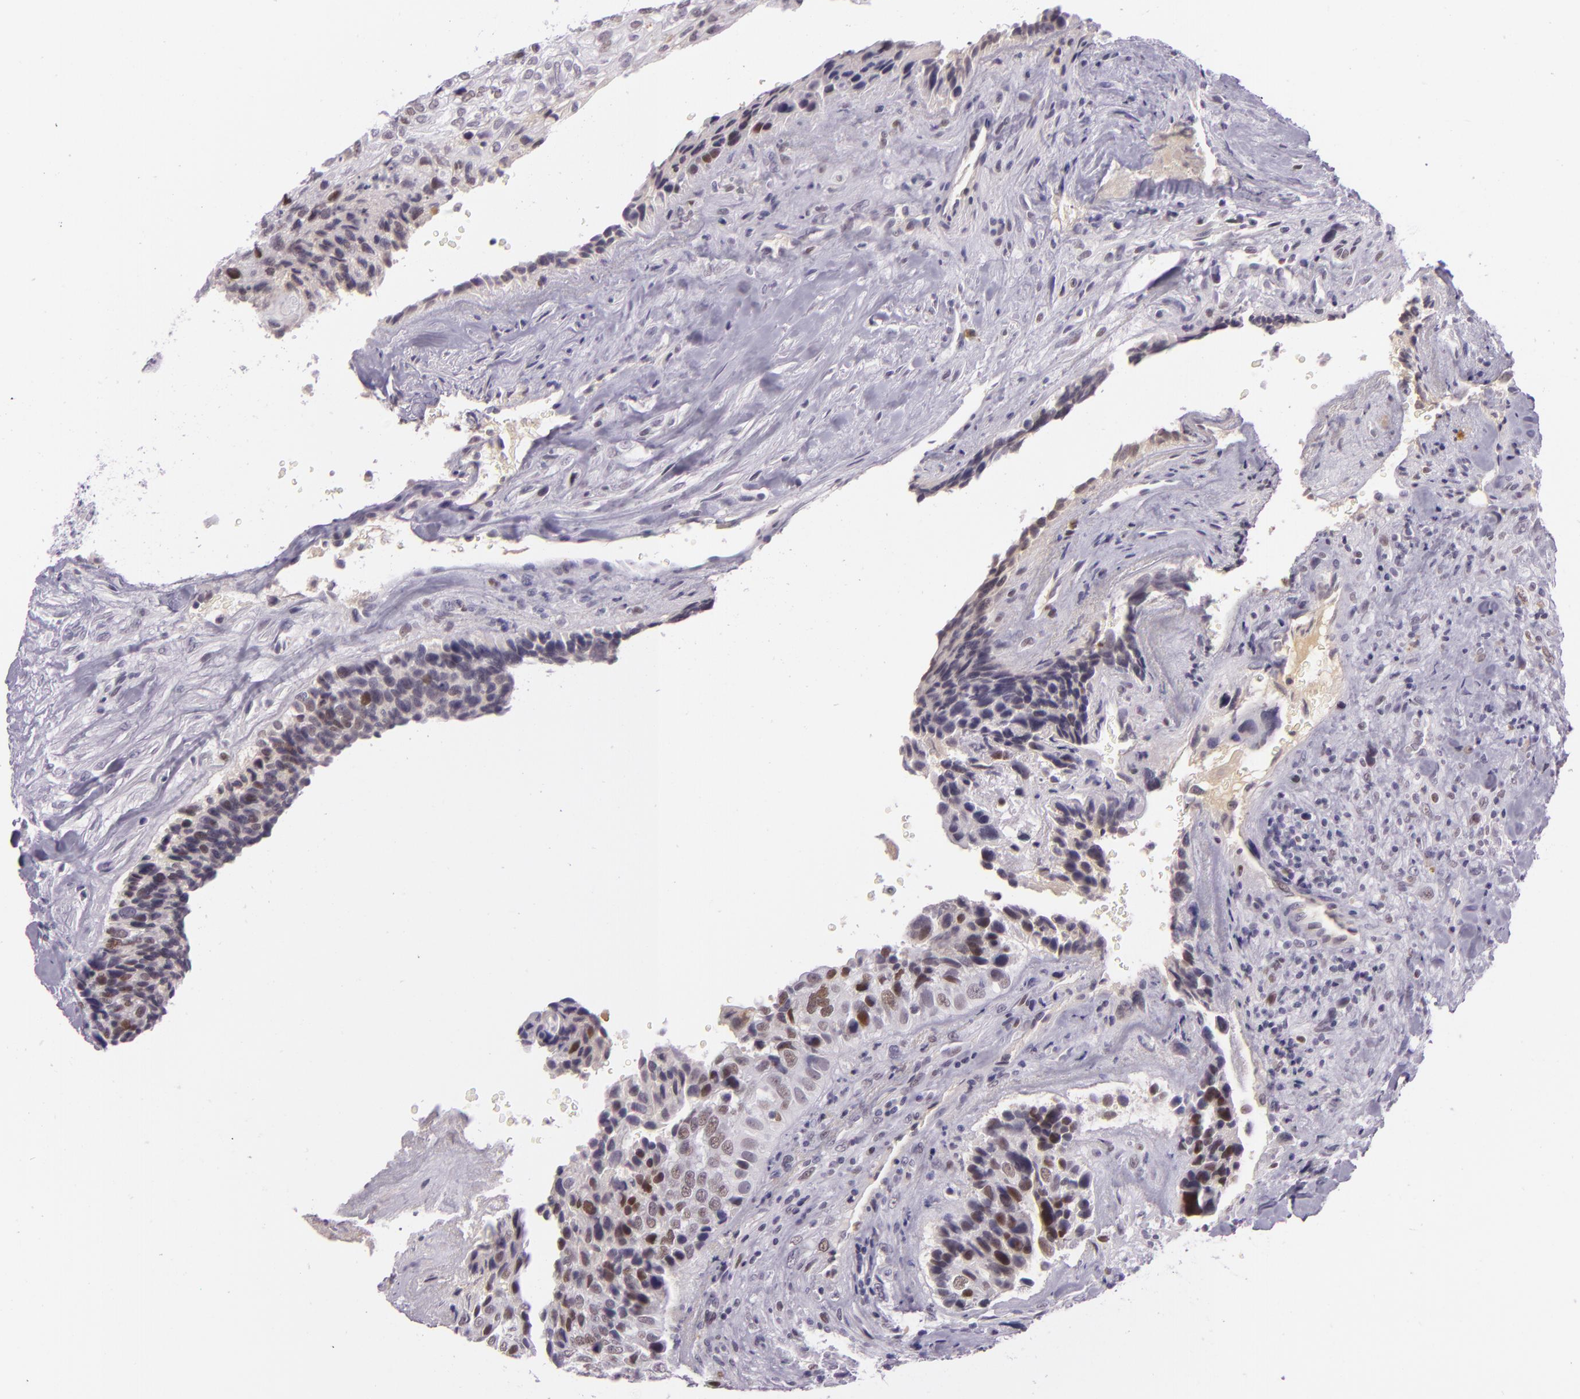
{"staining": {"intensity": "moderate", "quantity": "<25%", "location": "nuclear"}, "tissue": "breast cancer", "cell_type": "Tumor cells", "image_type": "cancer", "snomed": [{"axis": "morphology", "description": "Neoplasm, malignant, NOS"}, {"axis": "topography", "description": "Breast"}], "caption": "High-power microscopy captured an immunohistochemistry histopathology image of breast neoplasm (malignant), revealing moderate nuclear expression in about <25% of tumor cells.", "gene": "CHEK2", "patient": {"sex": "female", "age": 50}}